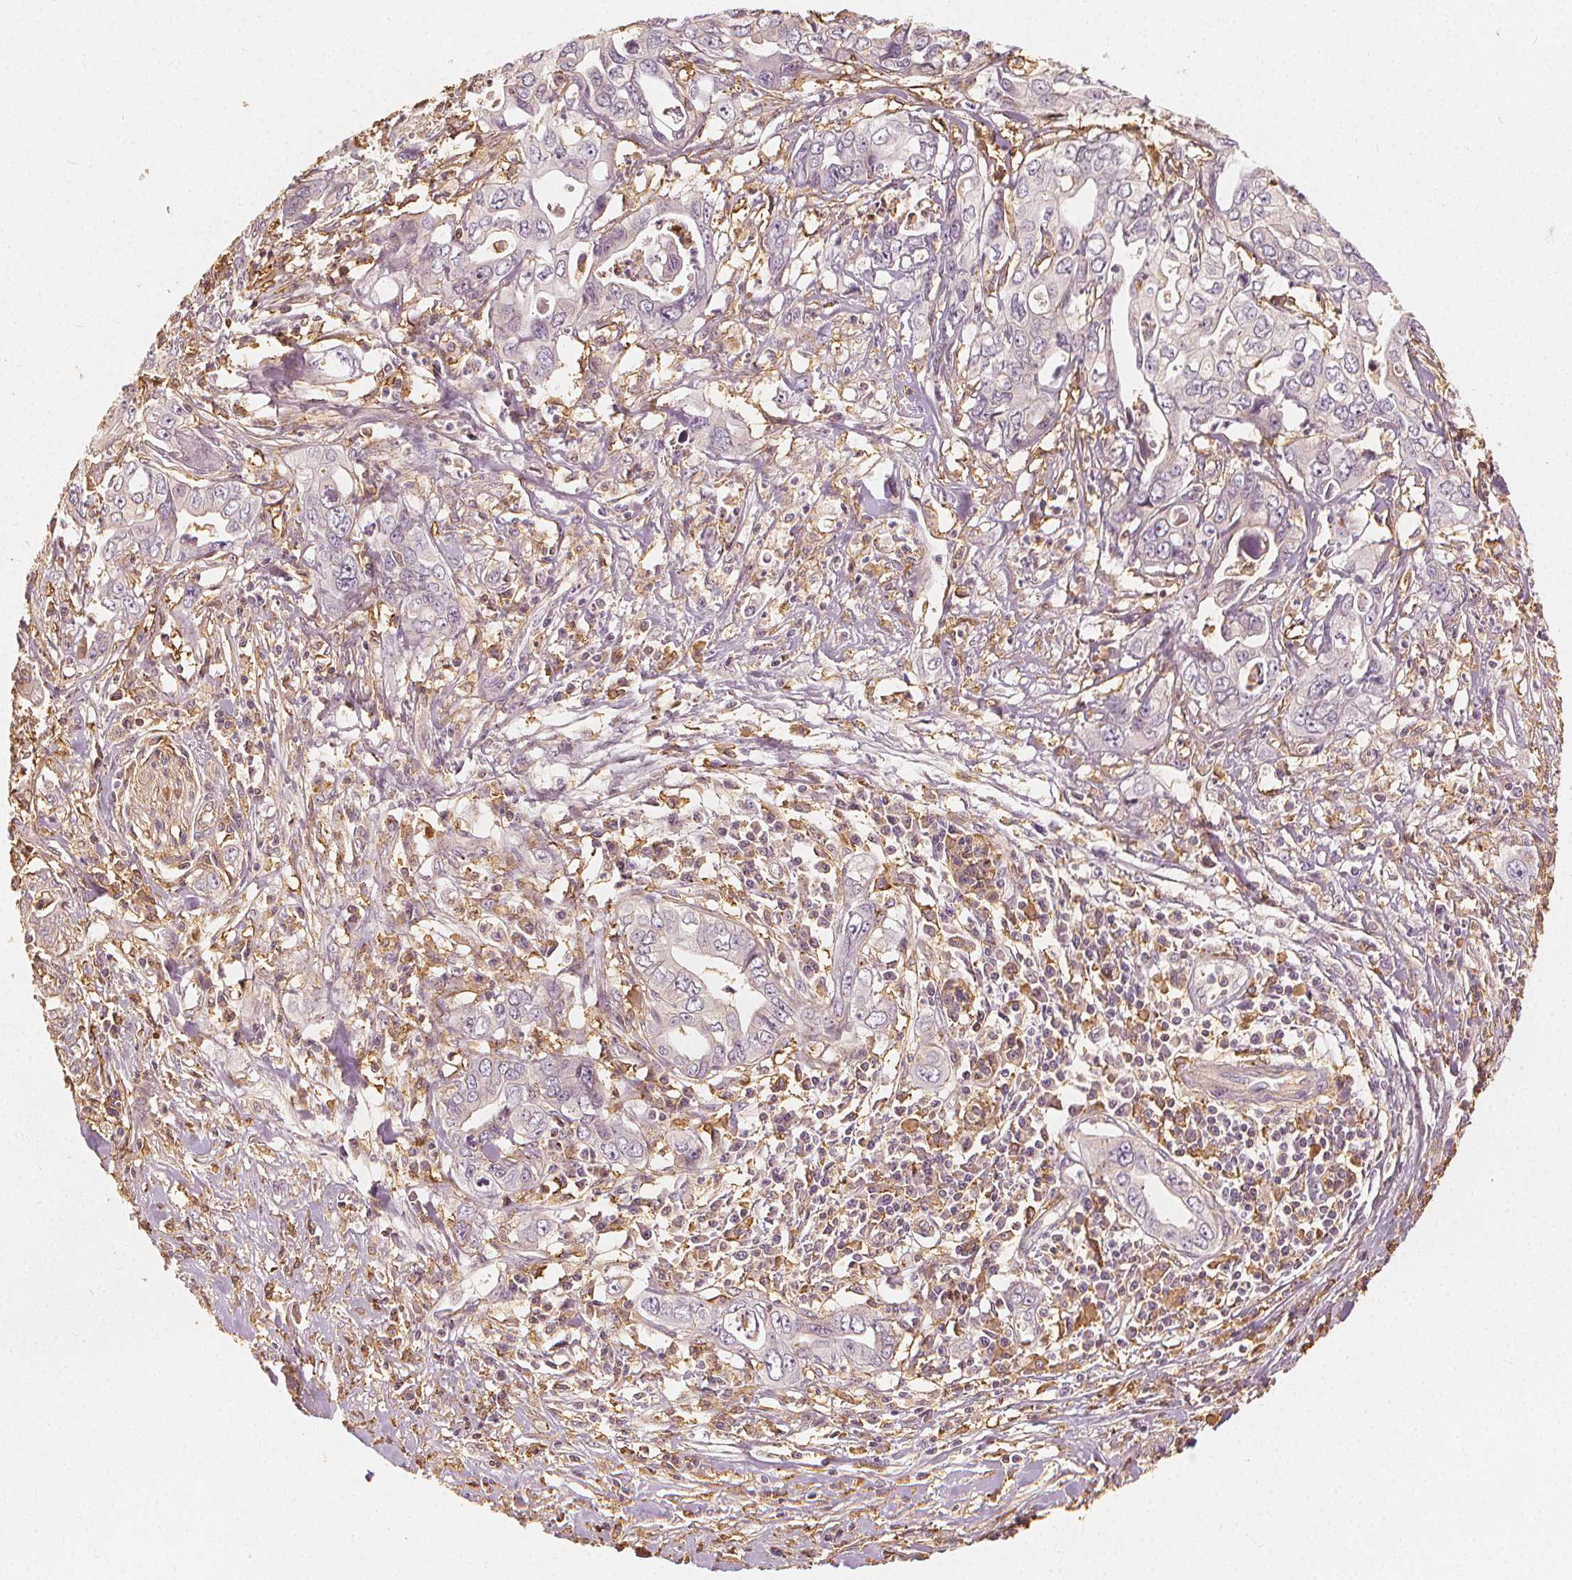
{"staining": {"intensity": "weak", "quantity": "<25%", "location": "cytoplasmic/membranous"}, "tissue": "pancreatic cancer", "cell_type": "Tumor cells", "image_type": "cancer", "snomed": [{"axis": "morphology", "description": "Adenocarcinoma, NOS"}, {"axis": "topography", "description": "Pancreas"}], "caption": "Immunohistochemical staining of pancreatic adenocarcinoma reveals no significant staining in tumor cells. (DAB (3,3'-diaminobenzidine) immunohistochemistry (IHC) visualized using brightfield microscopy, high magnification).", "gene": "ARHGAP26", "patient": {"sex": "male", "age": 68}}